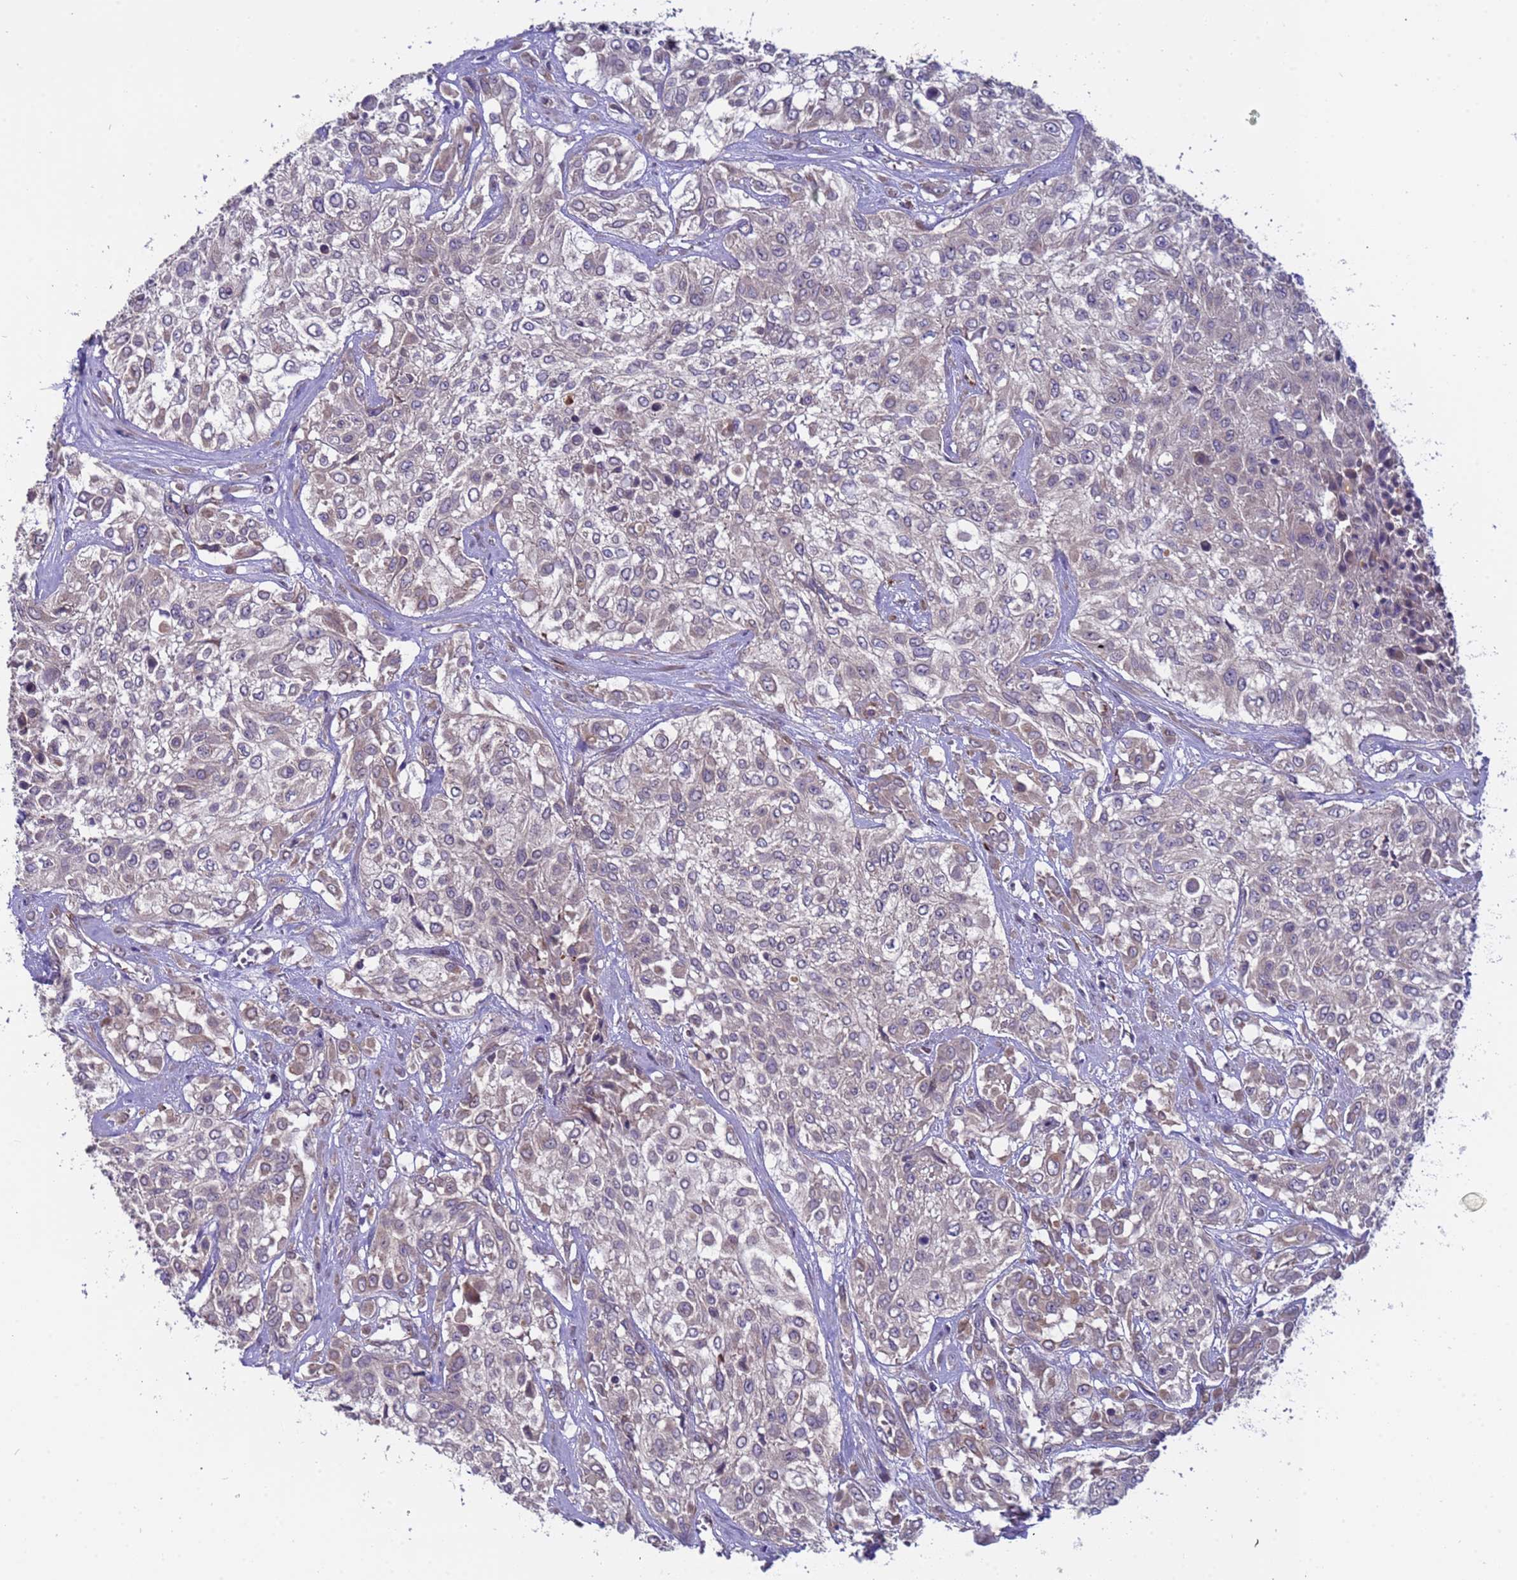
{"staining": {"intensity": "weak", "quantity": "25%-75%", "location": "cytoplasmic/membranous"}, "tissue": "urothelial cancer", "cell_type": "Tumor cells", "image_type": "cancer", "snomed": [{"axis": "morphology", "description": "Urothelial carcinoma, High grade"}, {"axis": "topography", "description": "Urinary bladder"}], "caption": "An image showing weak cytoplasmic/membranous expression in approximately 25%-75% of tumor cells in urothelial carcinoma (high-grade), as visualized by brown immunohistochemical staining.", "gene": "ZNF248", "patient": {"sex": "male", "age": 57}}